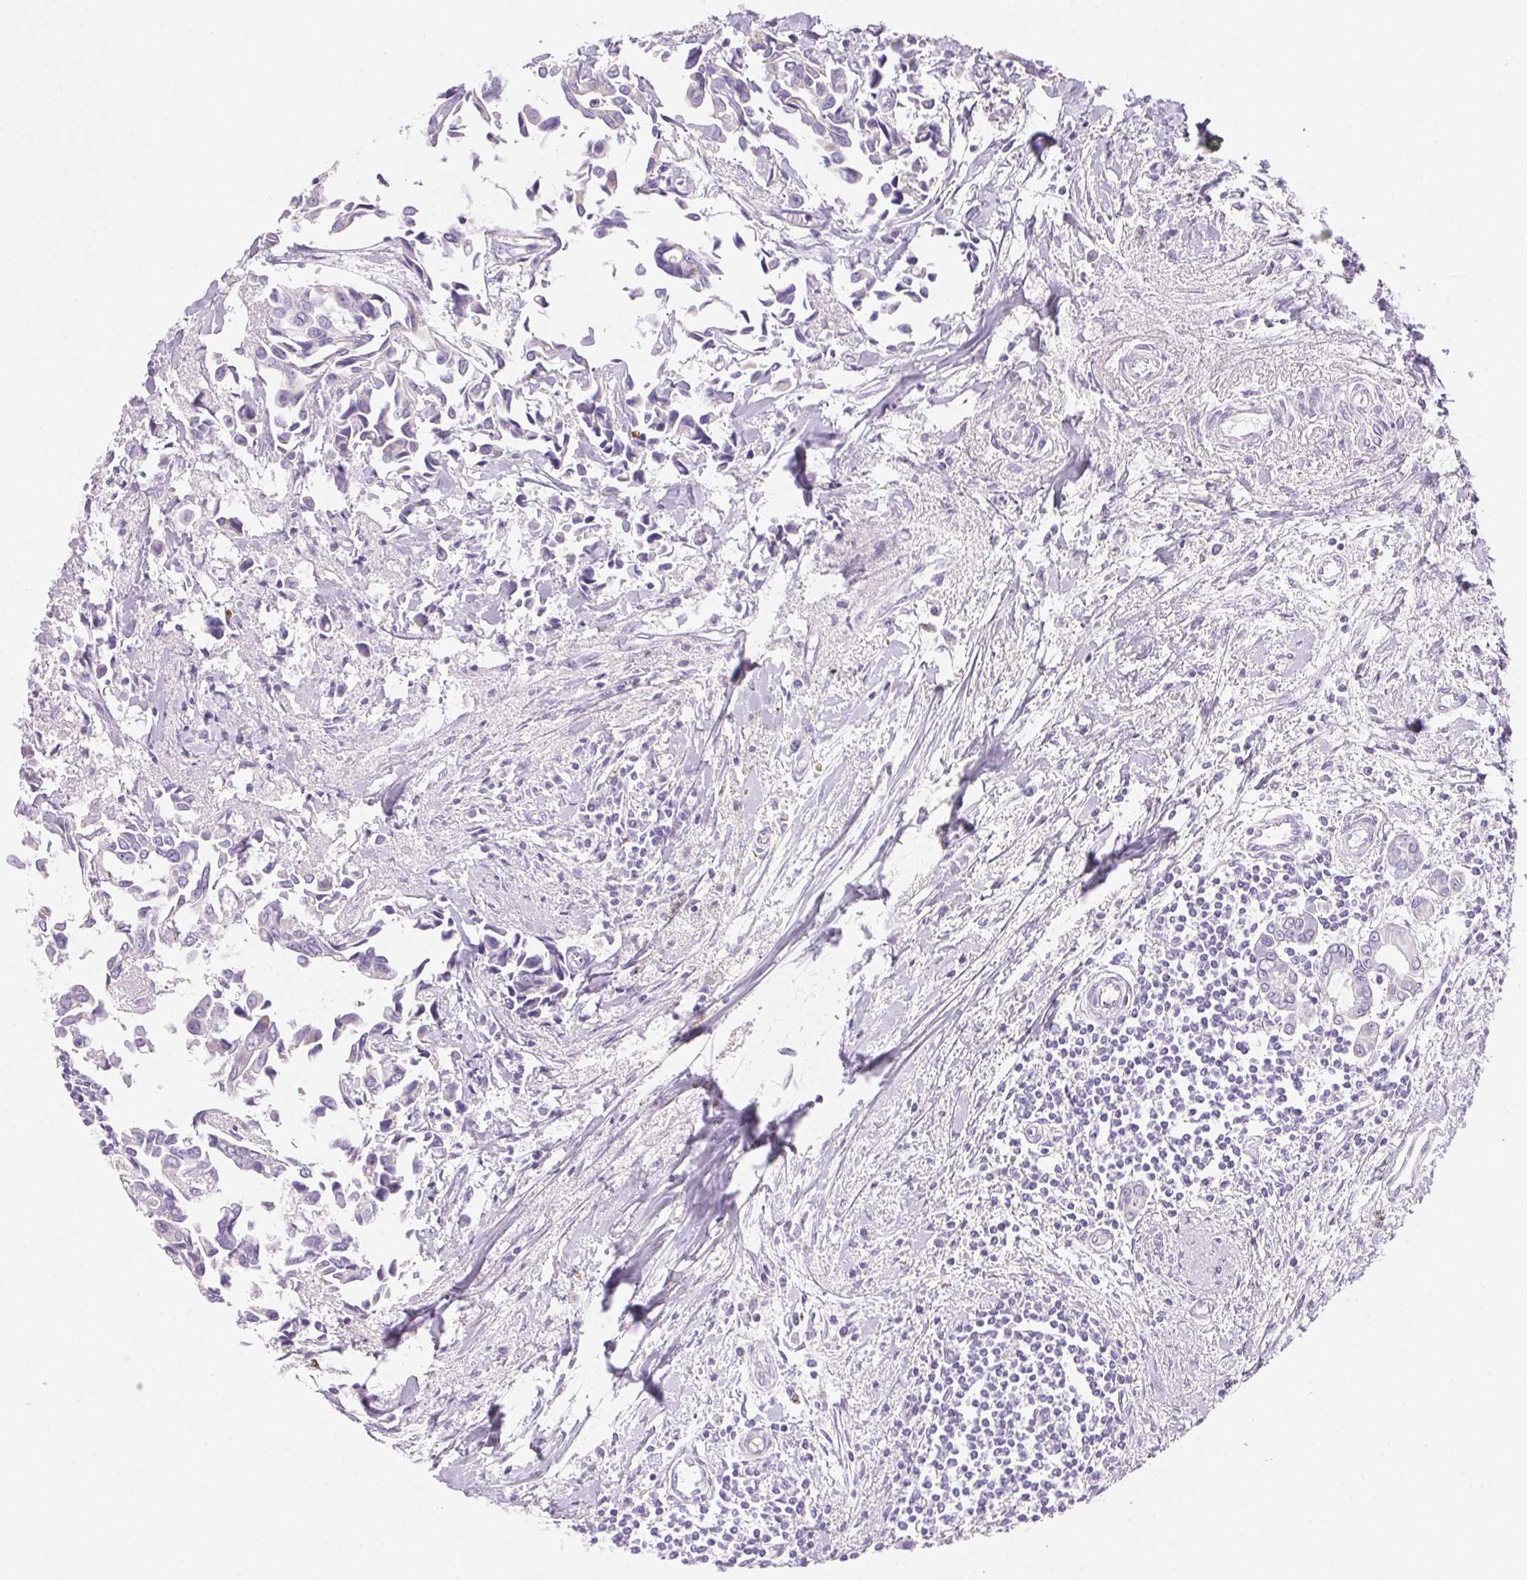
{"staining": {"intensity": "negative", "quantity": "none", "location": "none"}, "tissue": "breast cancer", "cell_type": "Tumor cells", "image_type": "cancer", "snomed": [{"axis": "morphology", "description": "Duct carcinoma"}, {"axis": "topography", "description": "Breast"}], "caption": "The immunohistochemistry image has no significant staining in tumor cells of breast cancer tissue.", "gene": "CLDN16", "patient": {"sex": "female", "age": 54}}